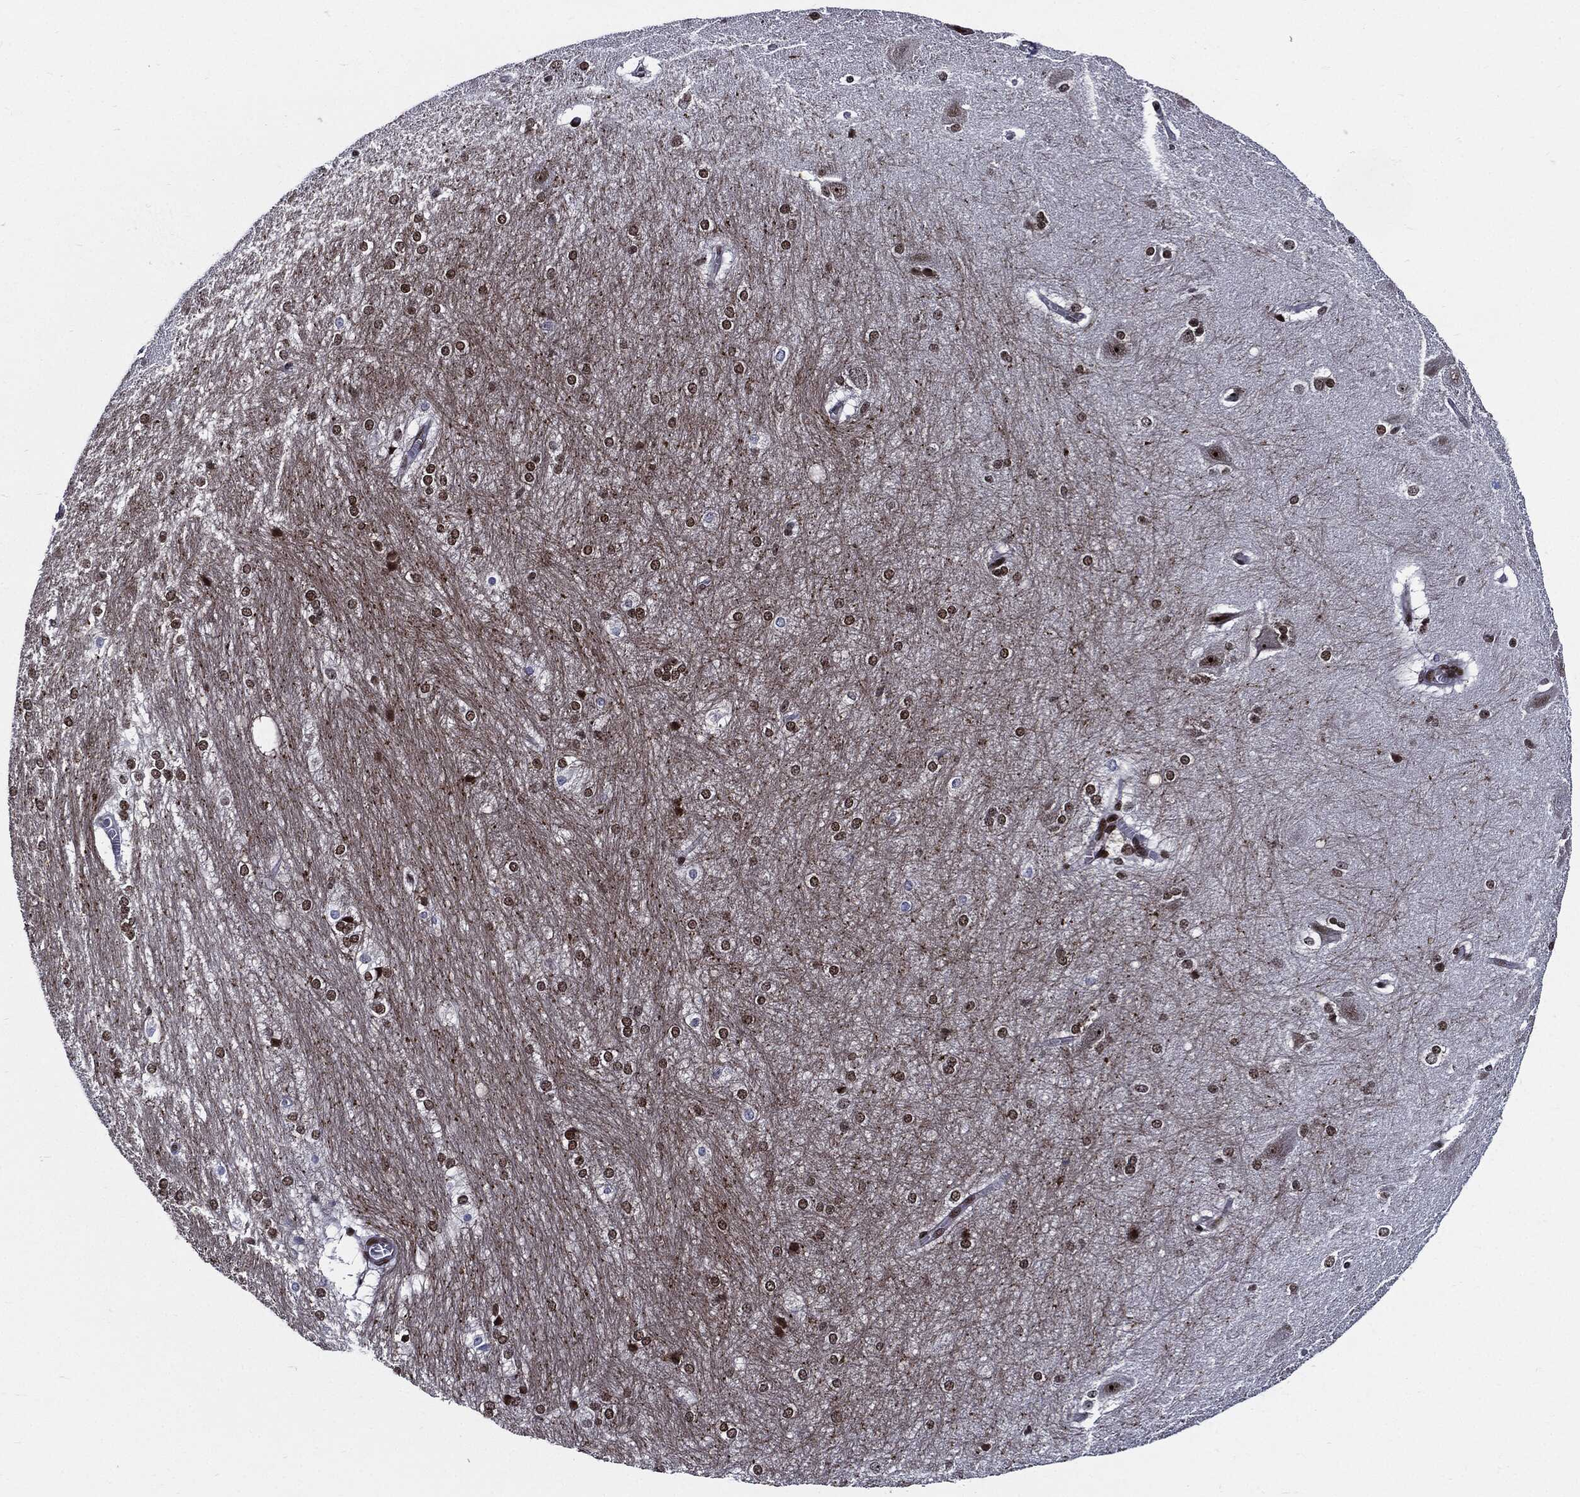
{"staining": {"intensity": "moderate", "quantity": "25%-75%", "location": "nuclear"}, "tissue": "hippocampus", "cell_type": "Glial cells", "image_type": "normal", "snomed": [{"axis": "morphology", "description": "Normal tissue, NOS"}, {"axis": "topography", "description": "Cerebral cortex"}, {"axis": "topography", "description": "Hippocampus"}], "caption": "Immunohistochemistry staining of unremarkable hippocampus, which shows medium levels of moderate nuclear staining in approximately 25%-75% of glial cells indicating moderate nuclear protein staining. The staining was performed using DAB (brown) for protein detection and nuclei were counterstained in hematoxylin (blue).", "gene": "ZFP91", "patient": {"sex": "female", "age": 19}}